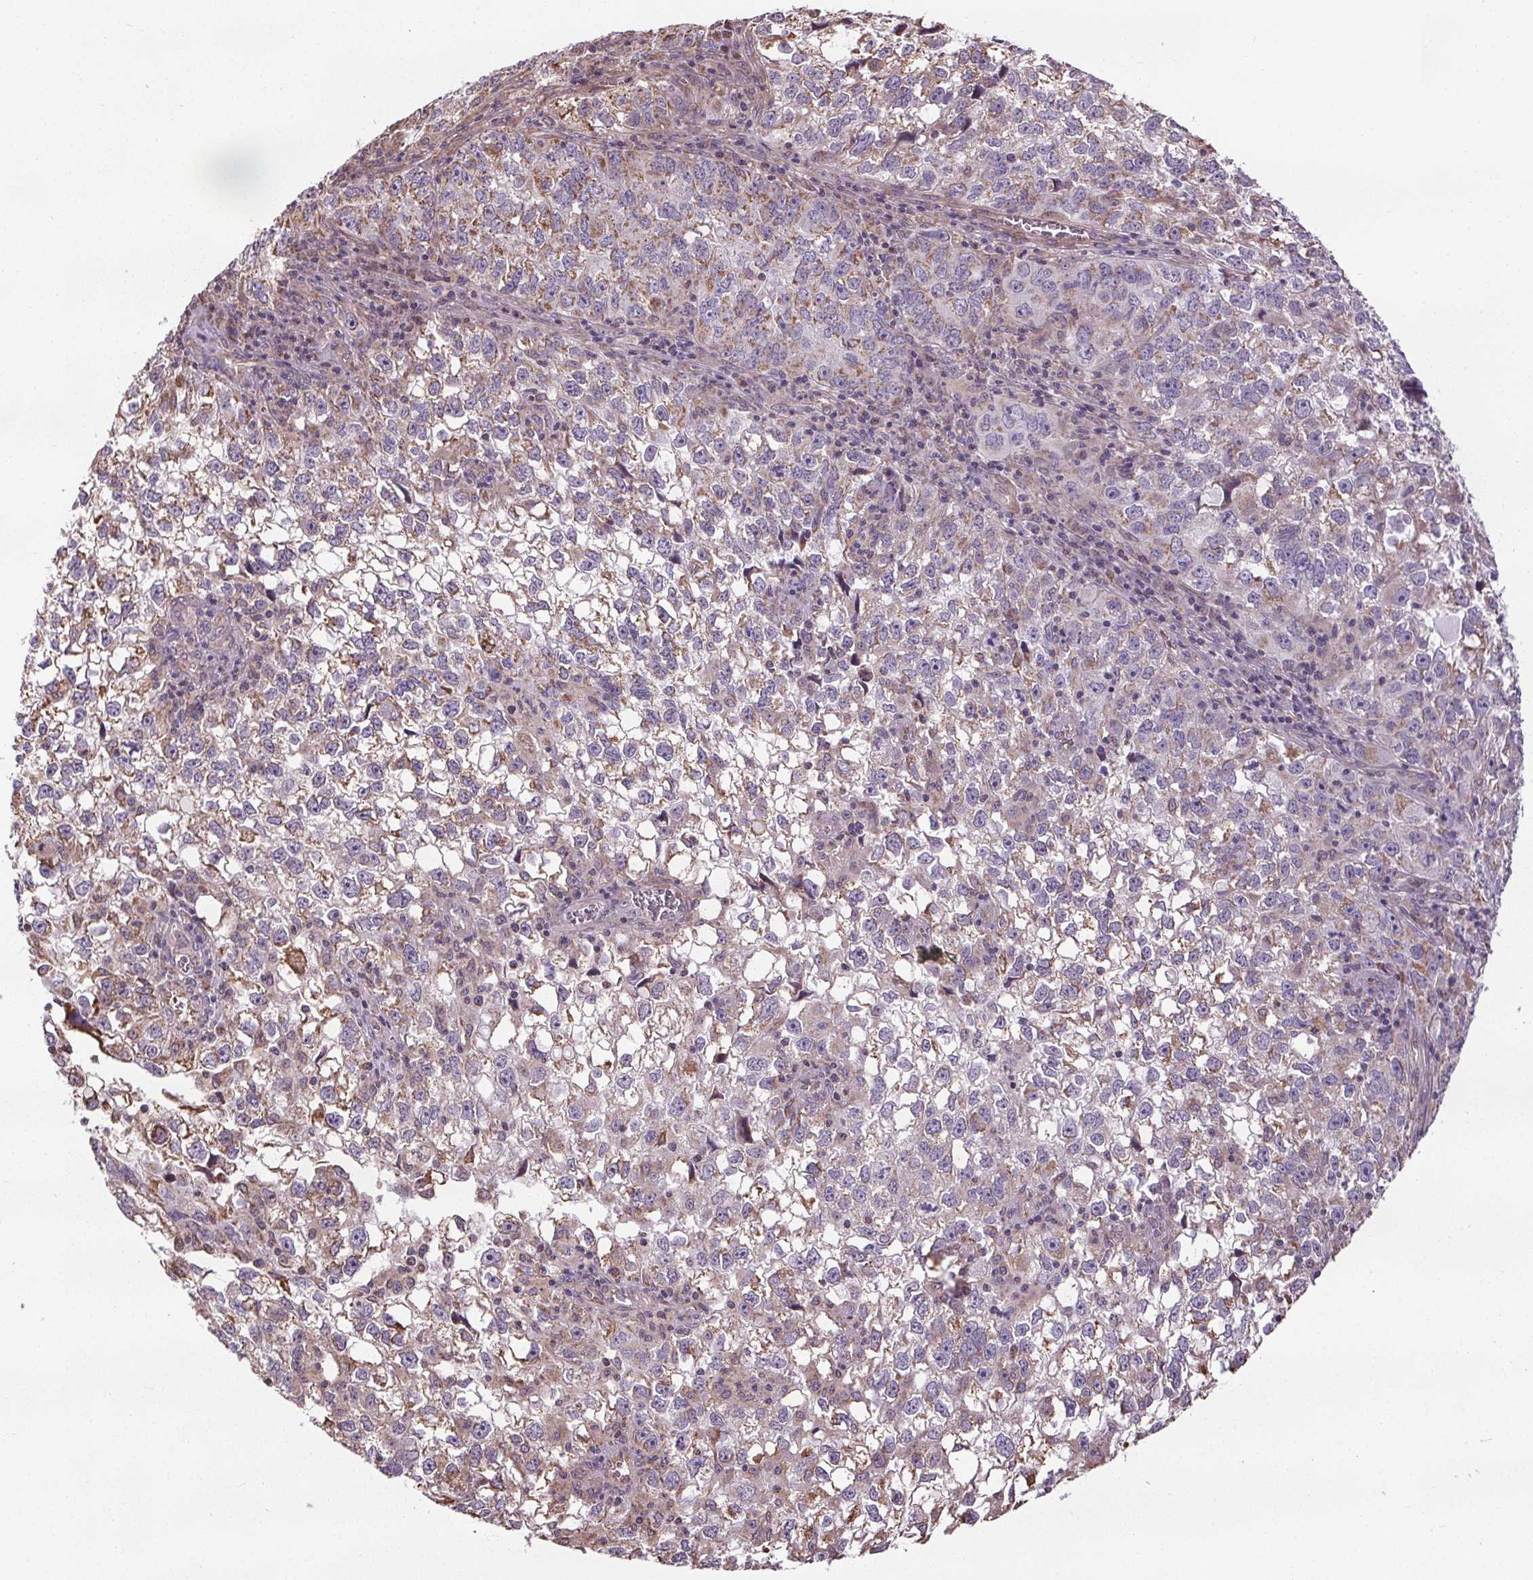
{"staining": {"intensity": "weak", "quantity": "25%-75%", "location": "cytoplasmic/membranous"}, "tissue": "cervical cancer", "cell_type": "Tumor cells", "image_type": "cancer", "snomed": [{"axis": "morphology", "description": "Squamous cell carcinoma, NOS"}, {"axis": "topography", "description": "Cervix"}], "caption": "Cervical cancer was stained to show a protein in brown. There is low levels of weak cytoplasmic/membranous staining in about 25%-75% of tumor cells.", "gene": "ZNF548", "patient": {"sex": "female", "age": 55}}